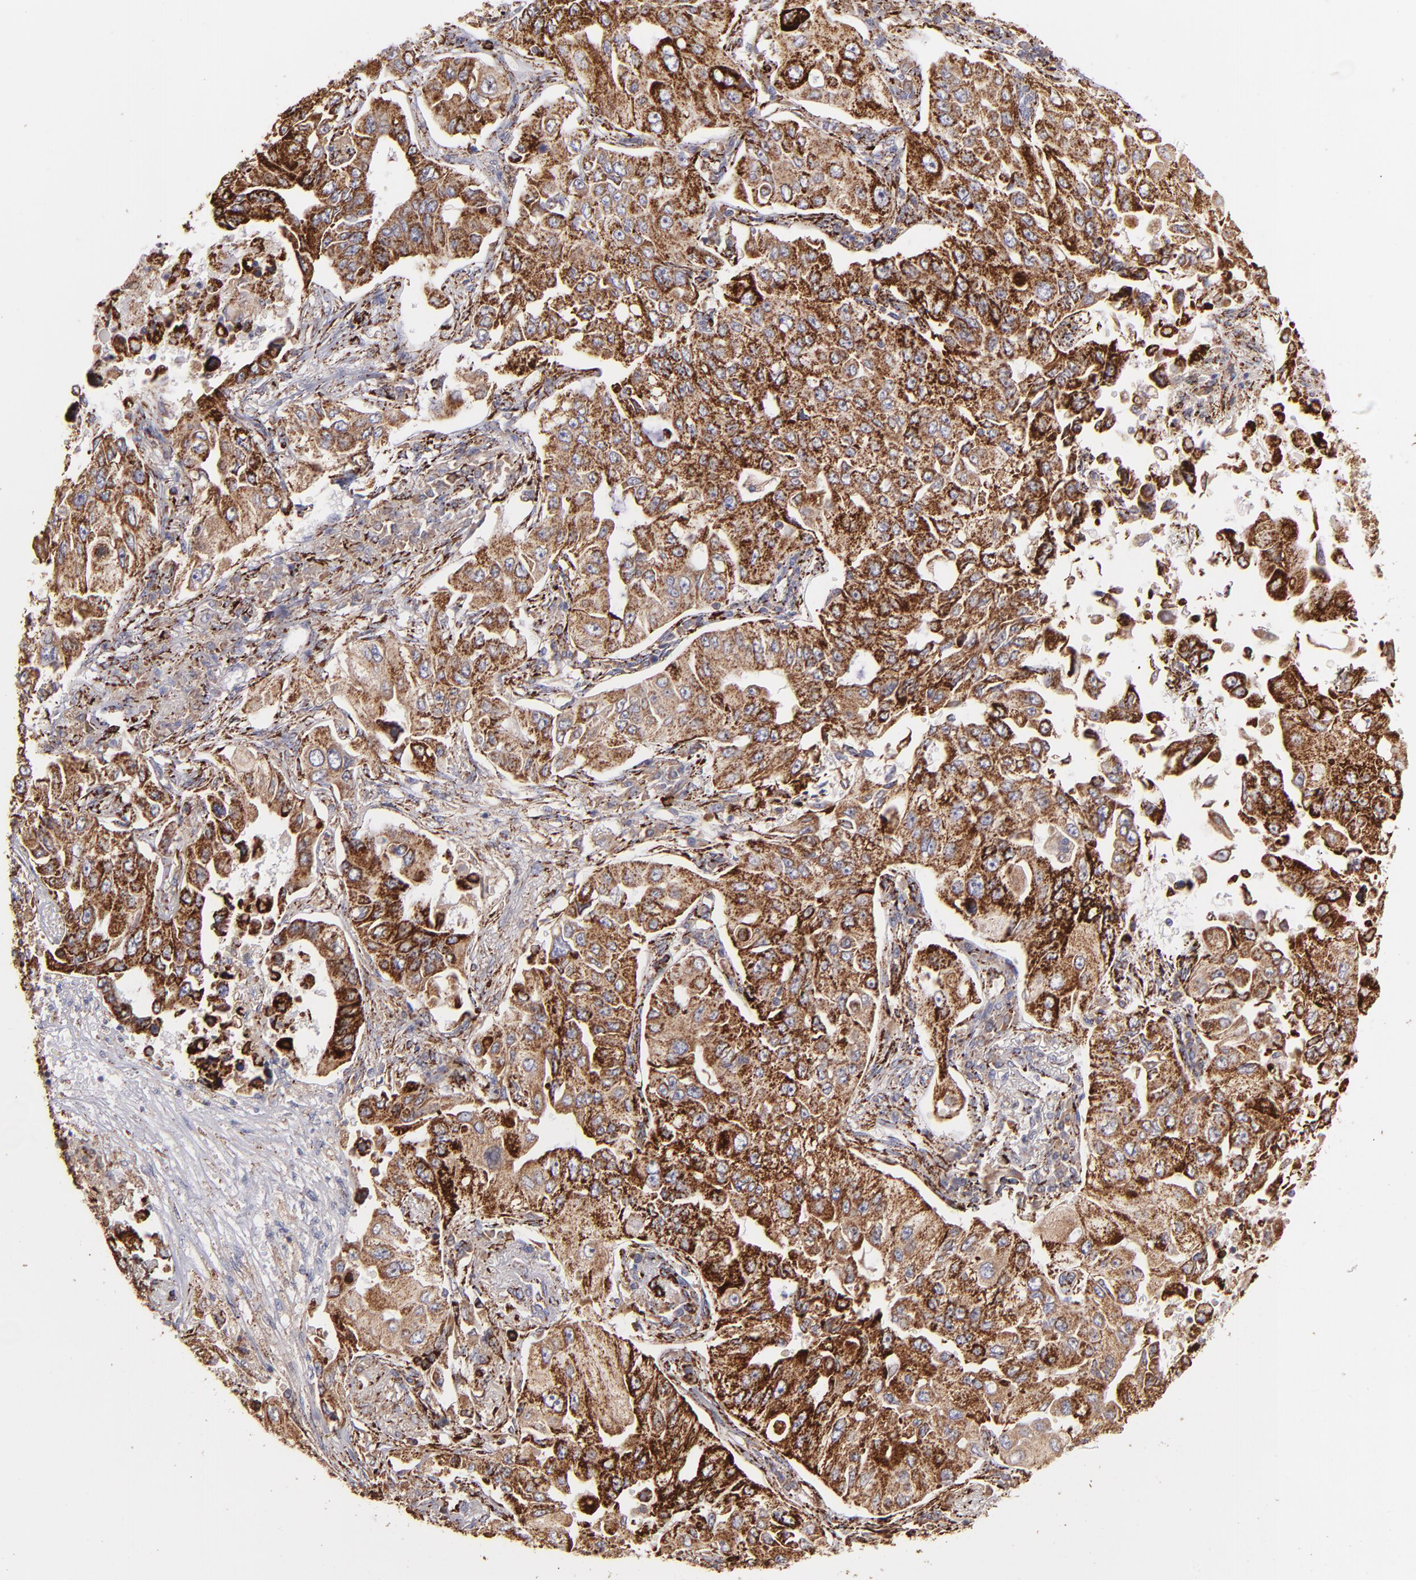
{"staining": {"intensity": "moderate", "quantity": ">75%", "location": "cytoplasmic/membranous"}, "tissue": "lung cancer", "cell_type": "Tumor cells", "image_type": "cancer", "snomed": [{"axis": "morphology", "description": "Adenocarcinoma, NOS"}, {"axis": "topography", "description": "Lung"}], "caption": "Lung cancer was stained to show a protein in brown. There is medium levels of moderate cytoplasmic/membranous expression in about >75% of tumor cells.", "gene": "MAOB", "patient": {"sex": "male", "age": 84}}